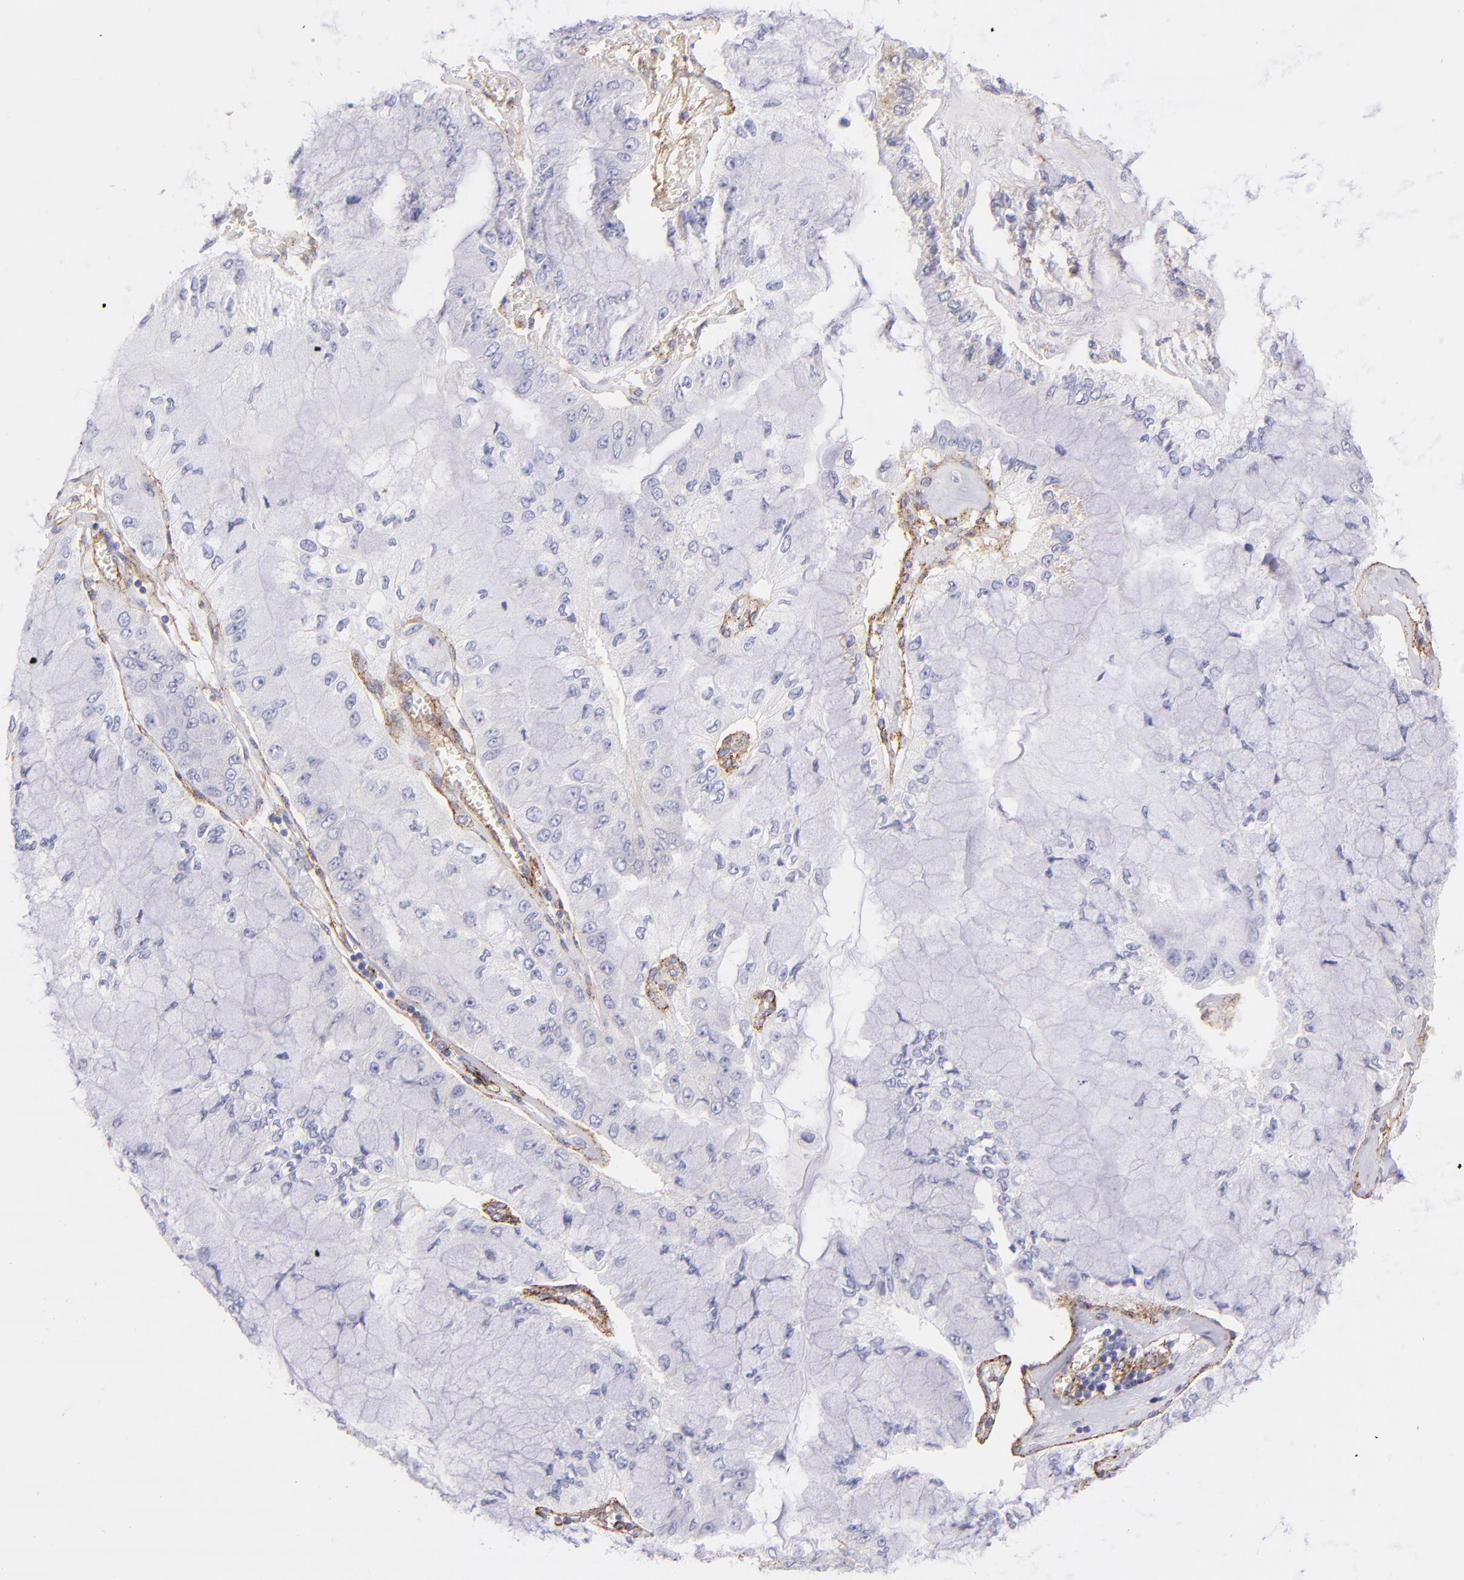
{"staining": {"intensity": "negative", "quantity": "none", "location": "none"}, "tissue": "liver cancer", "cell_type": "Tumor cells", "image_type": "cancer", "snomed": [{"axis": "morphology", "description": "Cholangiocarcinoma"}, {"axis": "topography", "description": "Liver"}], "caption": "A high-resolution histopathology image shows immunohistochemistry staining of liver cancer, which exhibits no significant expression in tumor cells. Nuclei are stained in blue.", "gene": "CD81", "patient": {"sex": "female", "age": 79}}